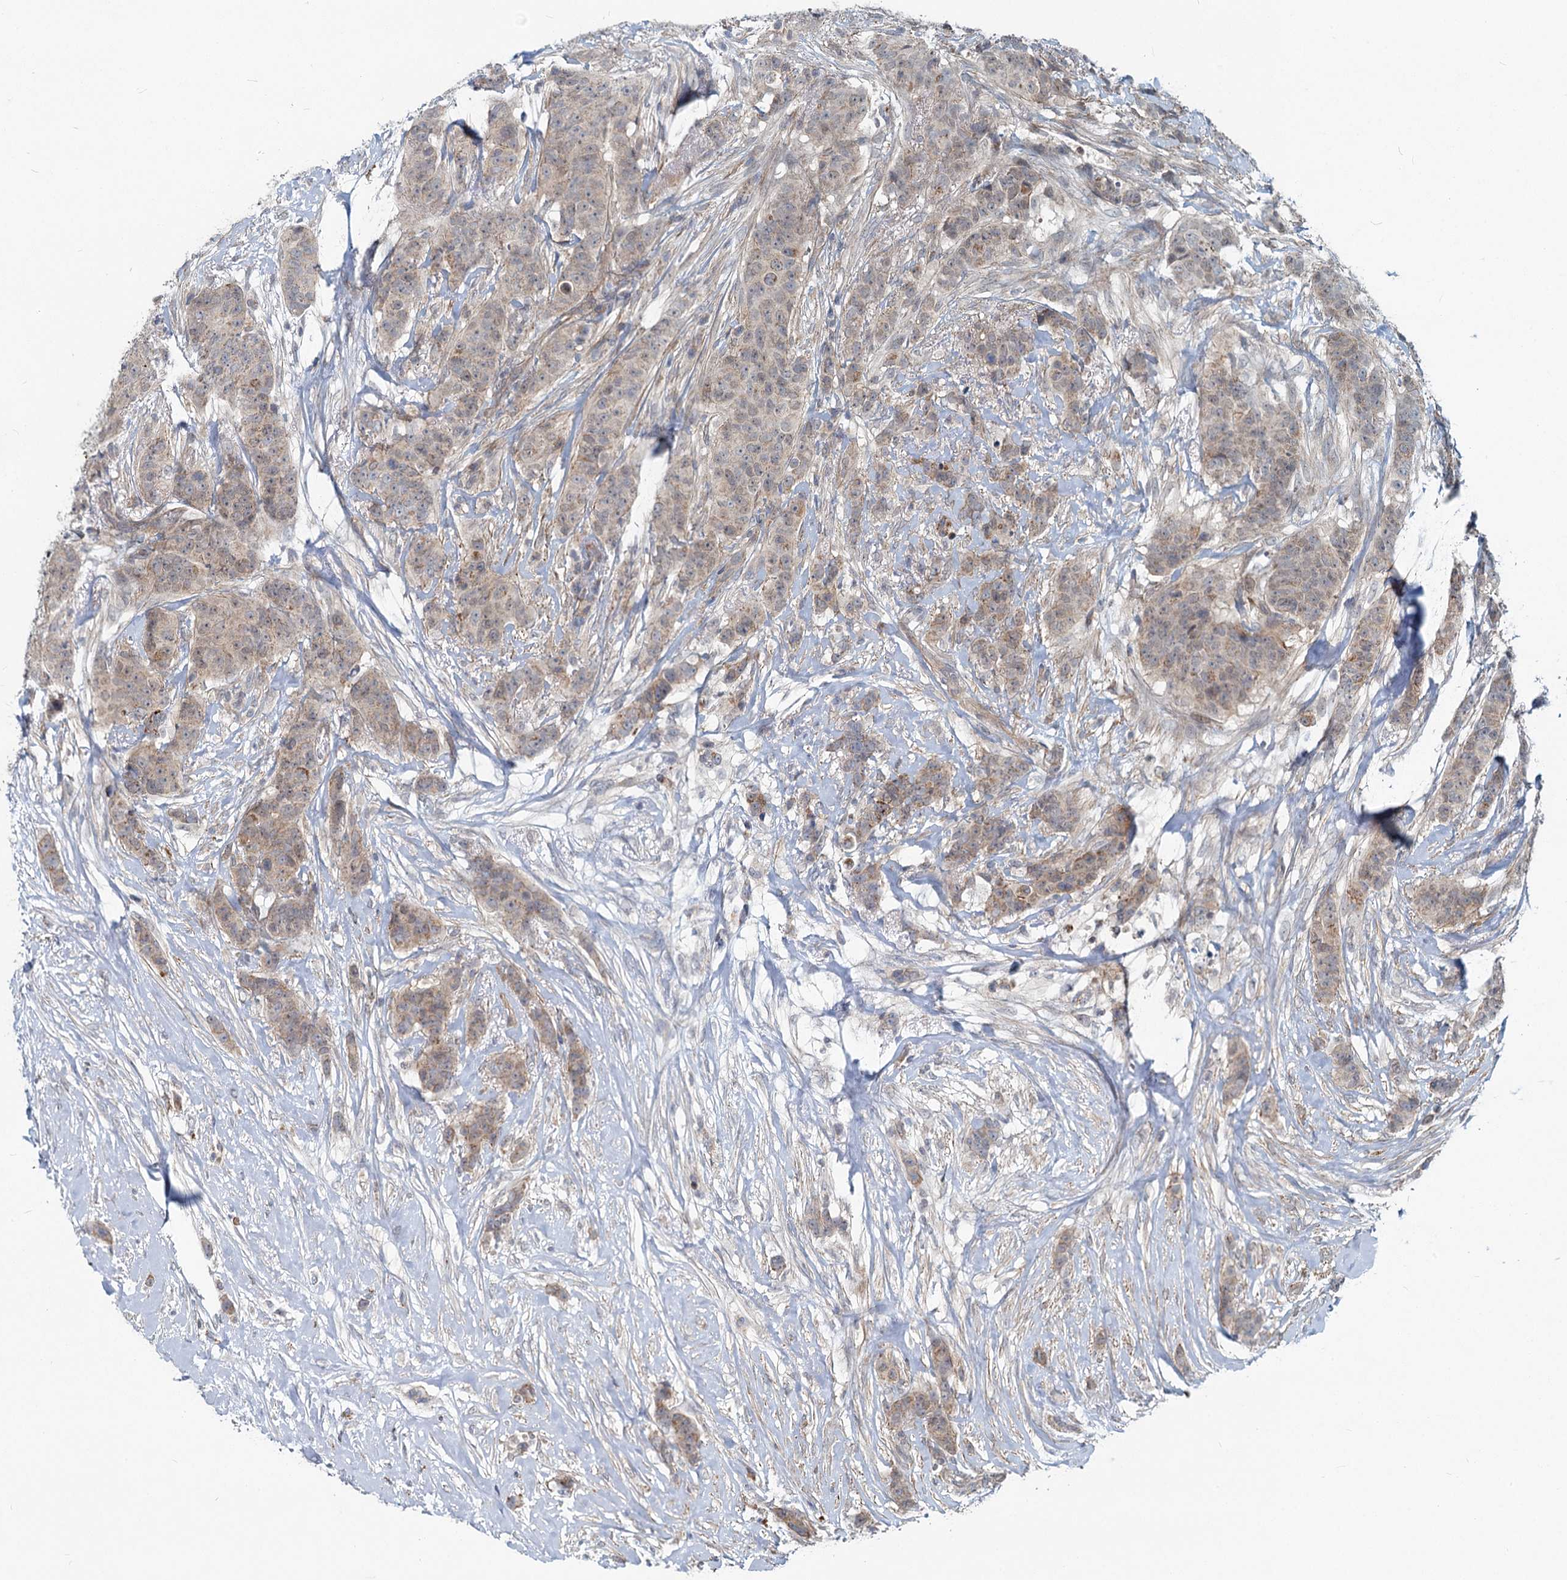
{"staining": {"intensity": "weak", "quantity": "25%-75%", "location": "cytoplasmic/membranous"}, "tissue": "breast cancer", "cell_type": "Tumor cells", "image_type": "cancer", "snomed": [{"axis": "morphology", "description": "Duct carcinoma"}, {"axis": "topography", "description": "Breast"}], "caption": "Human invasive ductal carcinoma (breast) stained with a protein marker shows weak staining in tumor cells.", "gene": "ADCY2", "patient": {"sex": "female", "age": 40}}